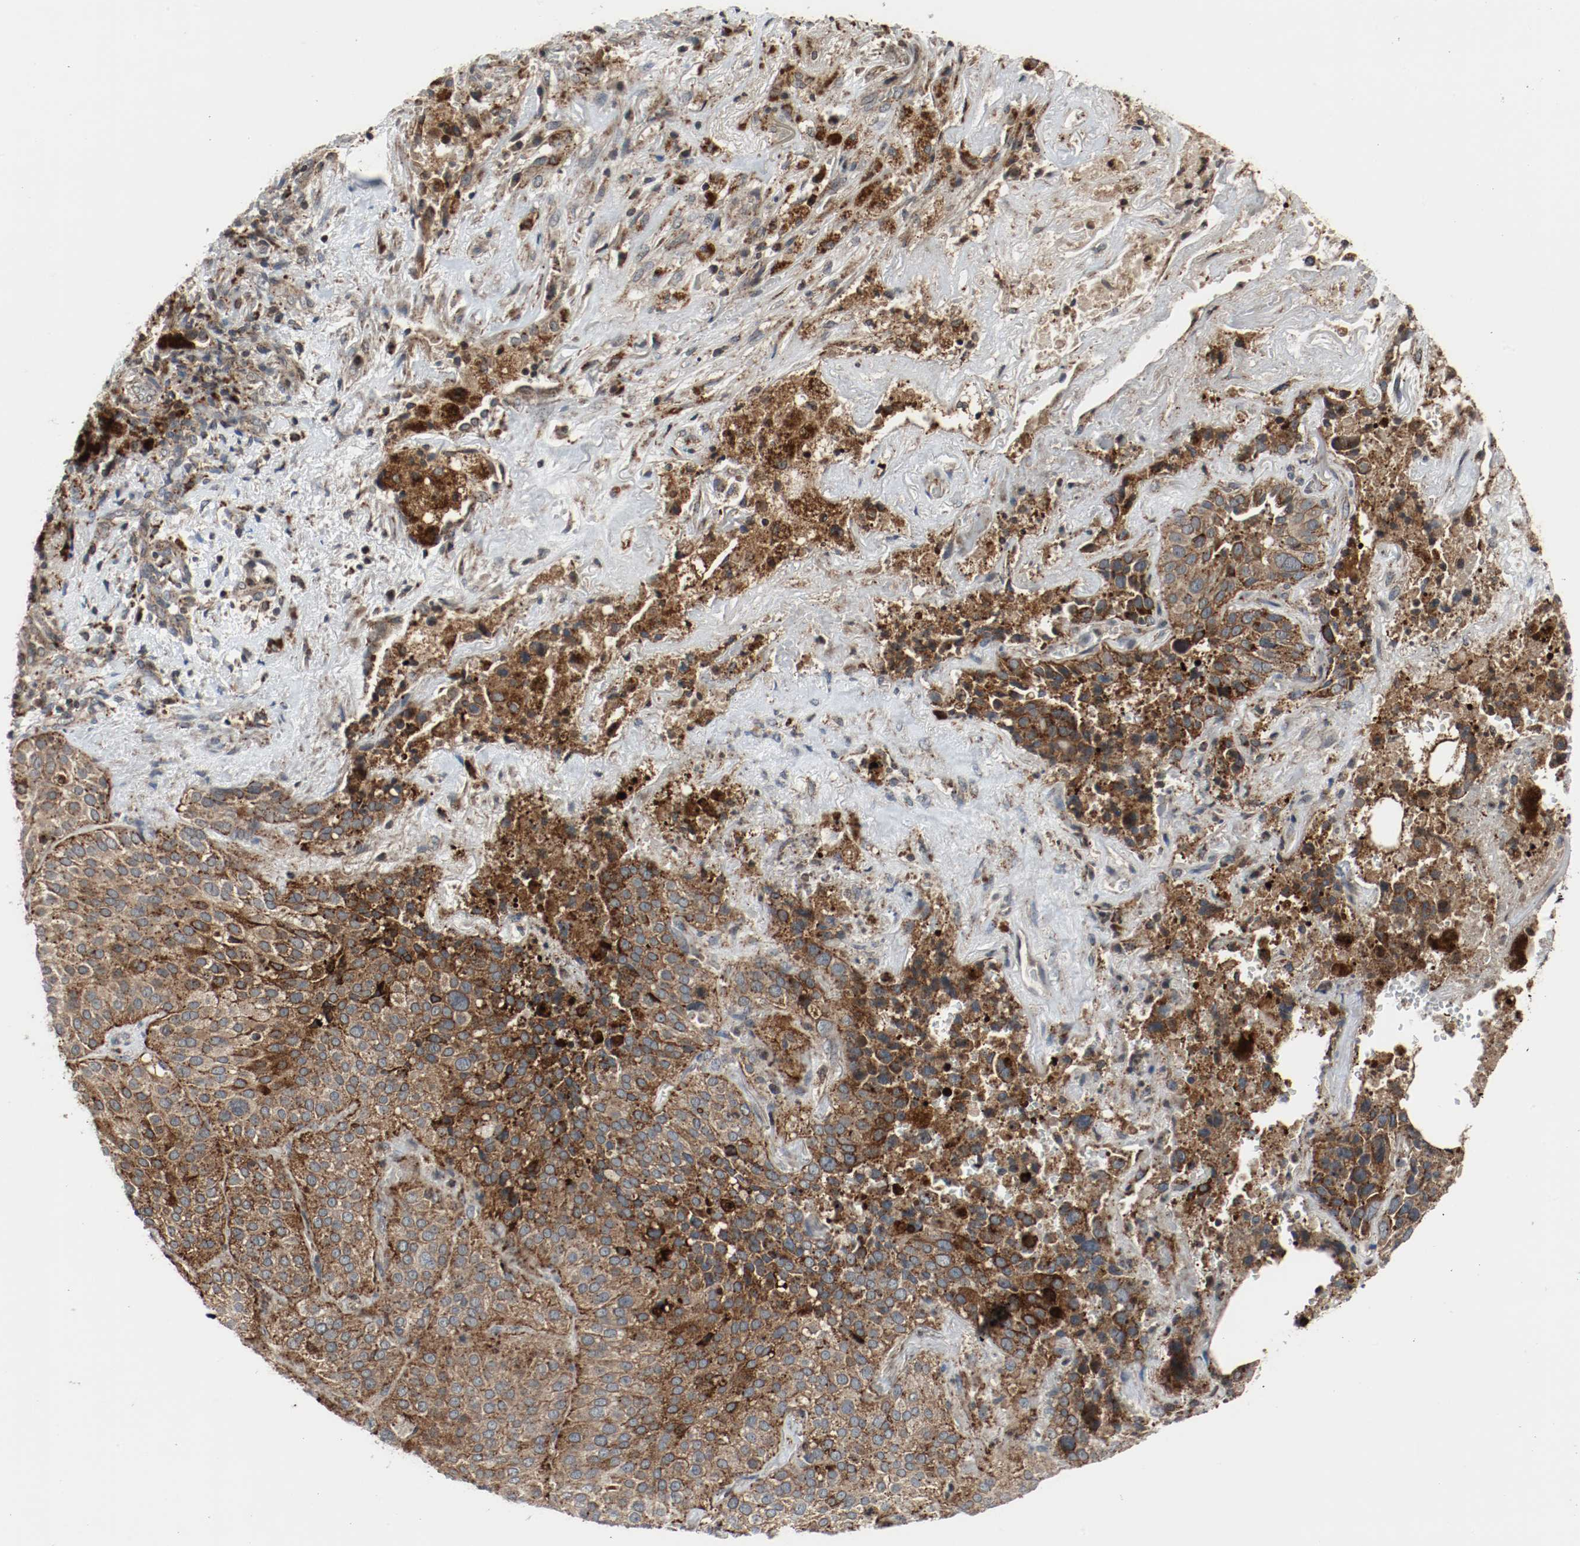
{"staining": {"intensity": "strong", "quantity": ">75%", "location": "cytoplasmic/membranous"}, "tissue": "lung cancer", "cell_type": "Tumor cells", "image_type": "cancer", "snomed": [{"axis": "morphology", "description": "Squamous cell carcinoma, NOS"}, {"axis": "topography", "description": "Lung"}], "caption": "Strong cytoplasmic/membranous expression is identified in approximately >75% of tumor cells in lung cancer.", "gene": "LAMP2", "patient": {"sex": "male", "age": 54}}